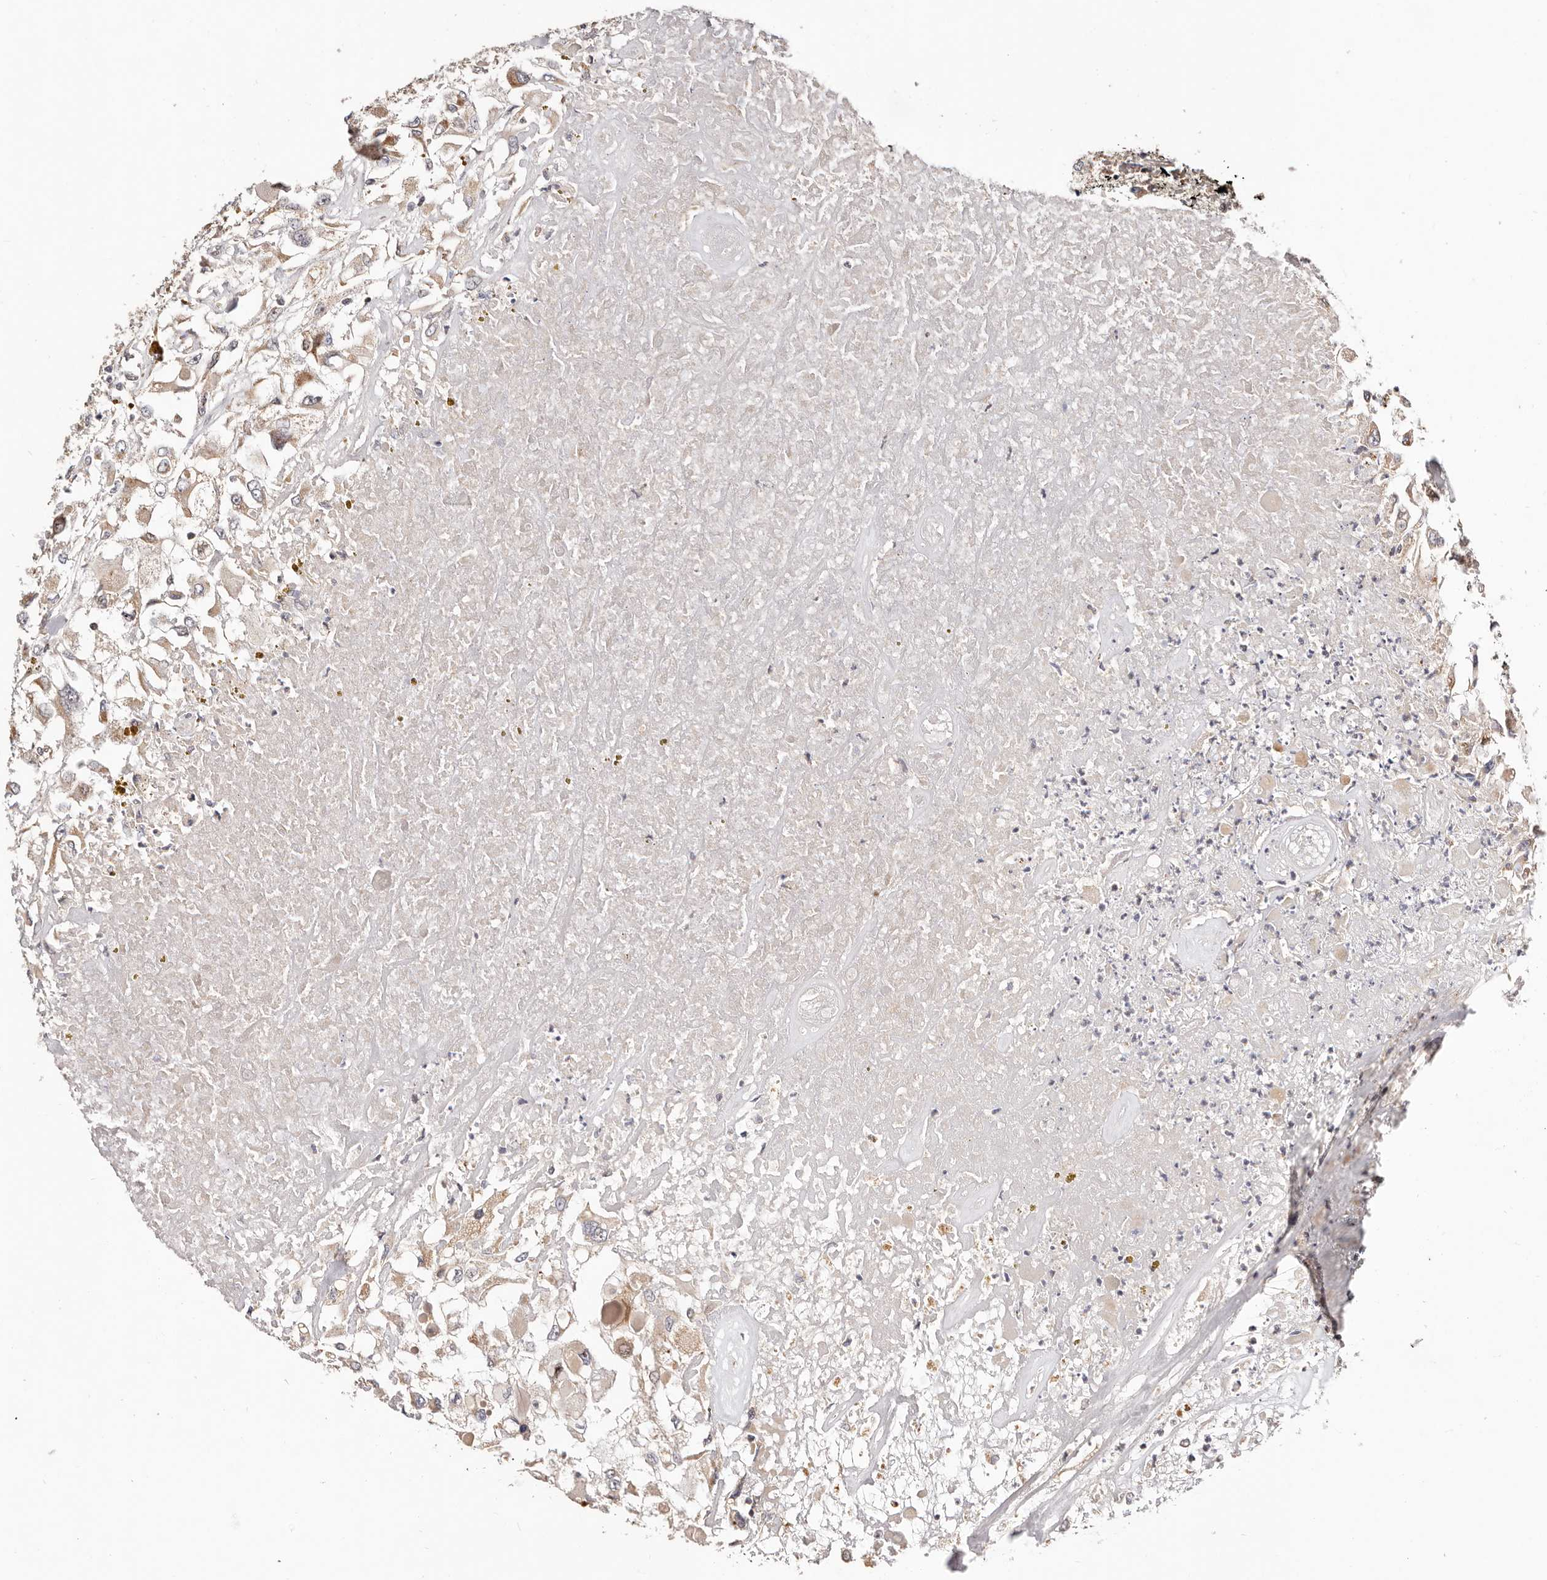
{"staining": {"intensity": "weak", "quantity": ">75%", "location": "cytoplasmic/membranous"}, "tissue": "renal cancer", "cell_type": "Tumor cells", "image_type": "cancer", "snomed": [{"axis": "morphology", "description": "Adenocarcinoma, NOS"}, {"axis": "topography", "description": "Kidney"}], "caption": "An image showing weak cytoplasmic/membranous expression in approximately >75% of tumor cells in renal cancer (adenocarcinoma), as visualized by brown immunohistochemical staining.", "gene": "USP33", "patient": {"sex": "female", "age": 52}}